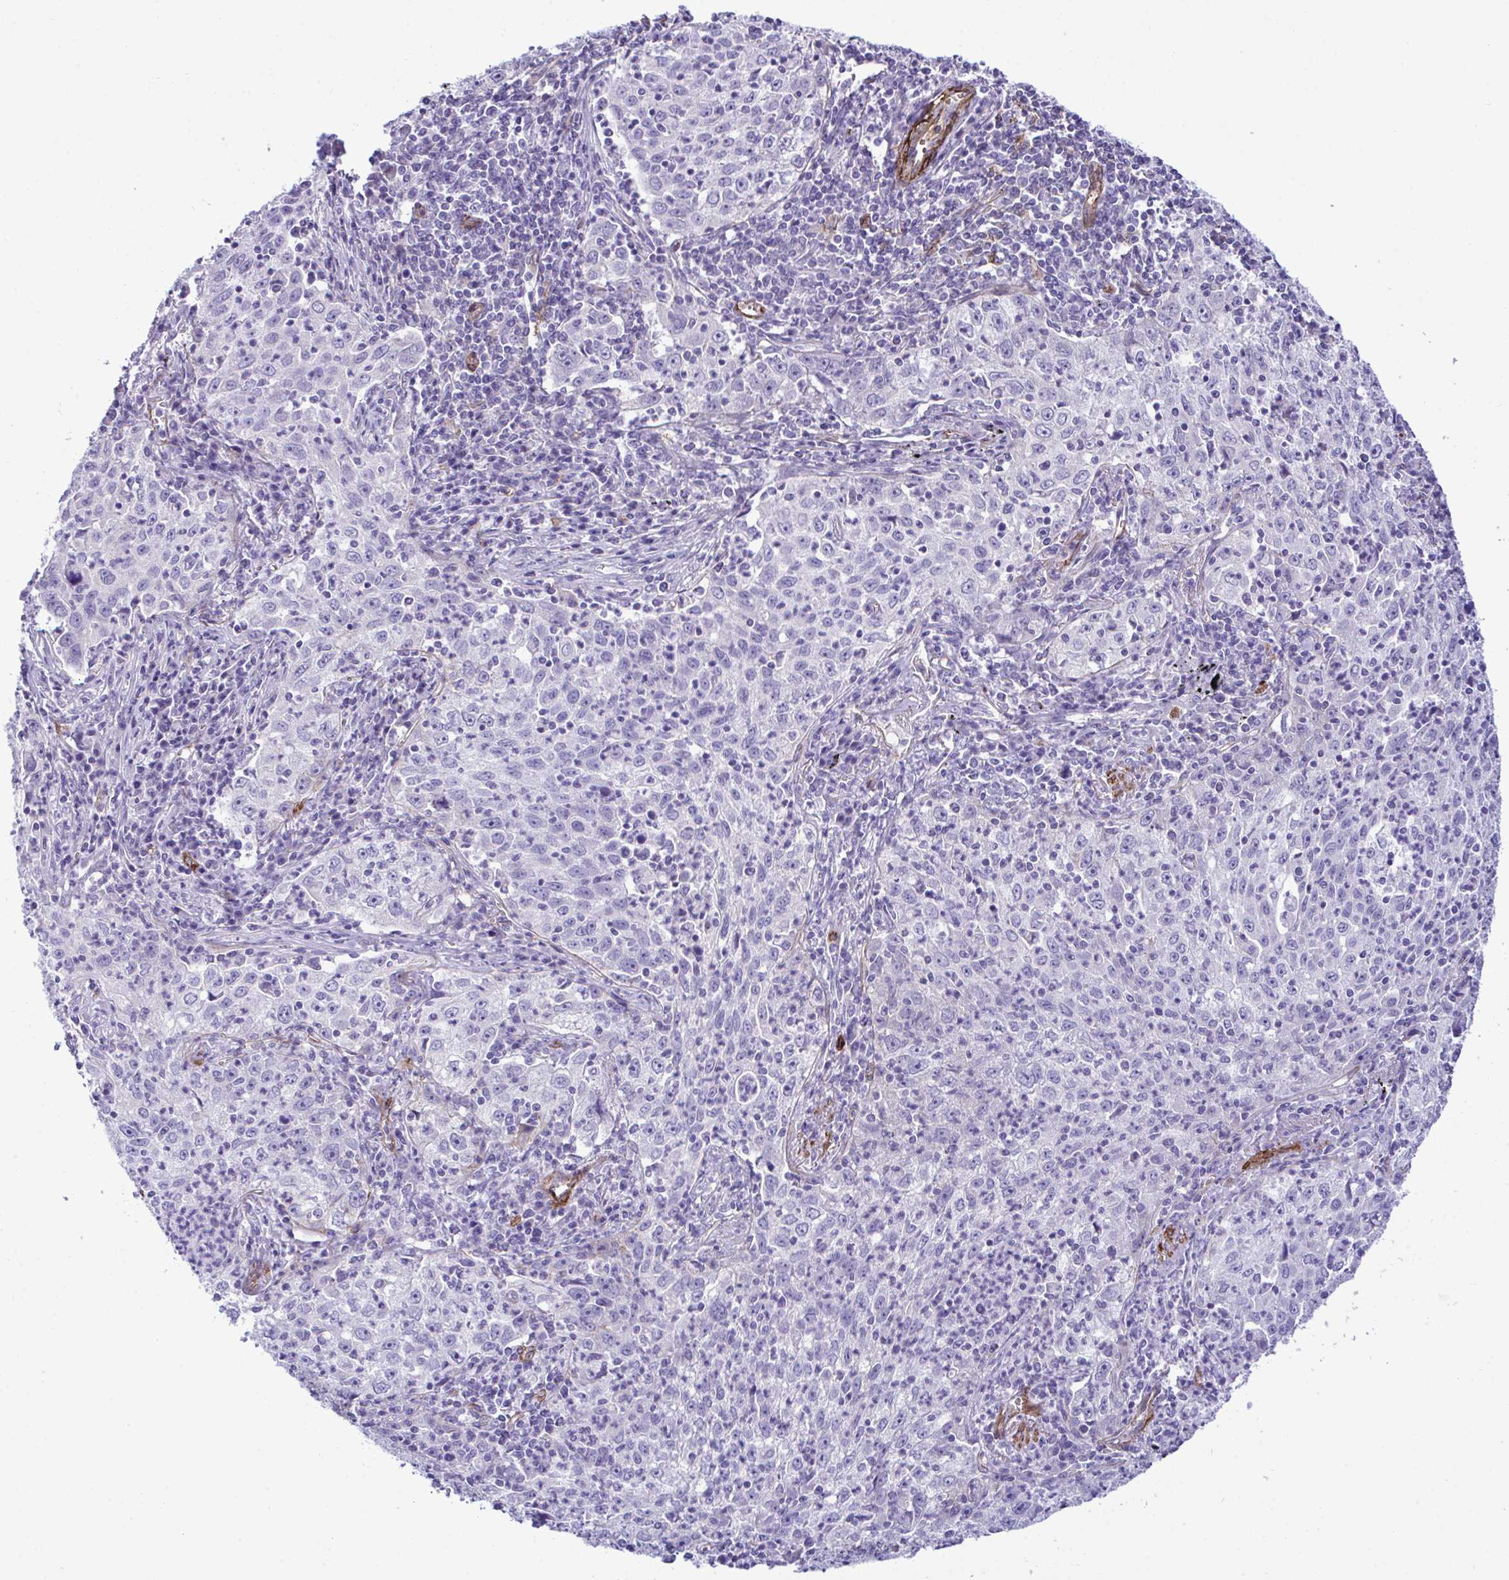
{"staining": {"intensity": "negative", "quantity": "none", "location": "none"}, "tissue": "lung cancer", "cell_type": "Tumor cells", "image_type": "cancer", "snomed": [{"axis": "morphology", "description": "Squamous cell carcinoma, NOS"}, {"axis": "topography", "description": "Lung"}], "caption": "An immunohistochemistry histopathology image of lung cancer is shown. There is no staining in tumor cells of lung cancer. (DAB immunohistochemistry (IHC), high magnification).", "gene": "SYNPO2L", "patient": {"sex": "male", "age": 71}}